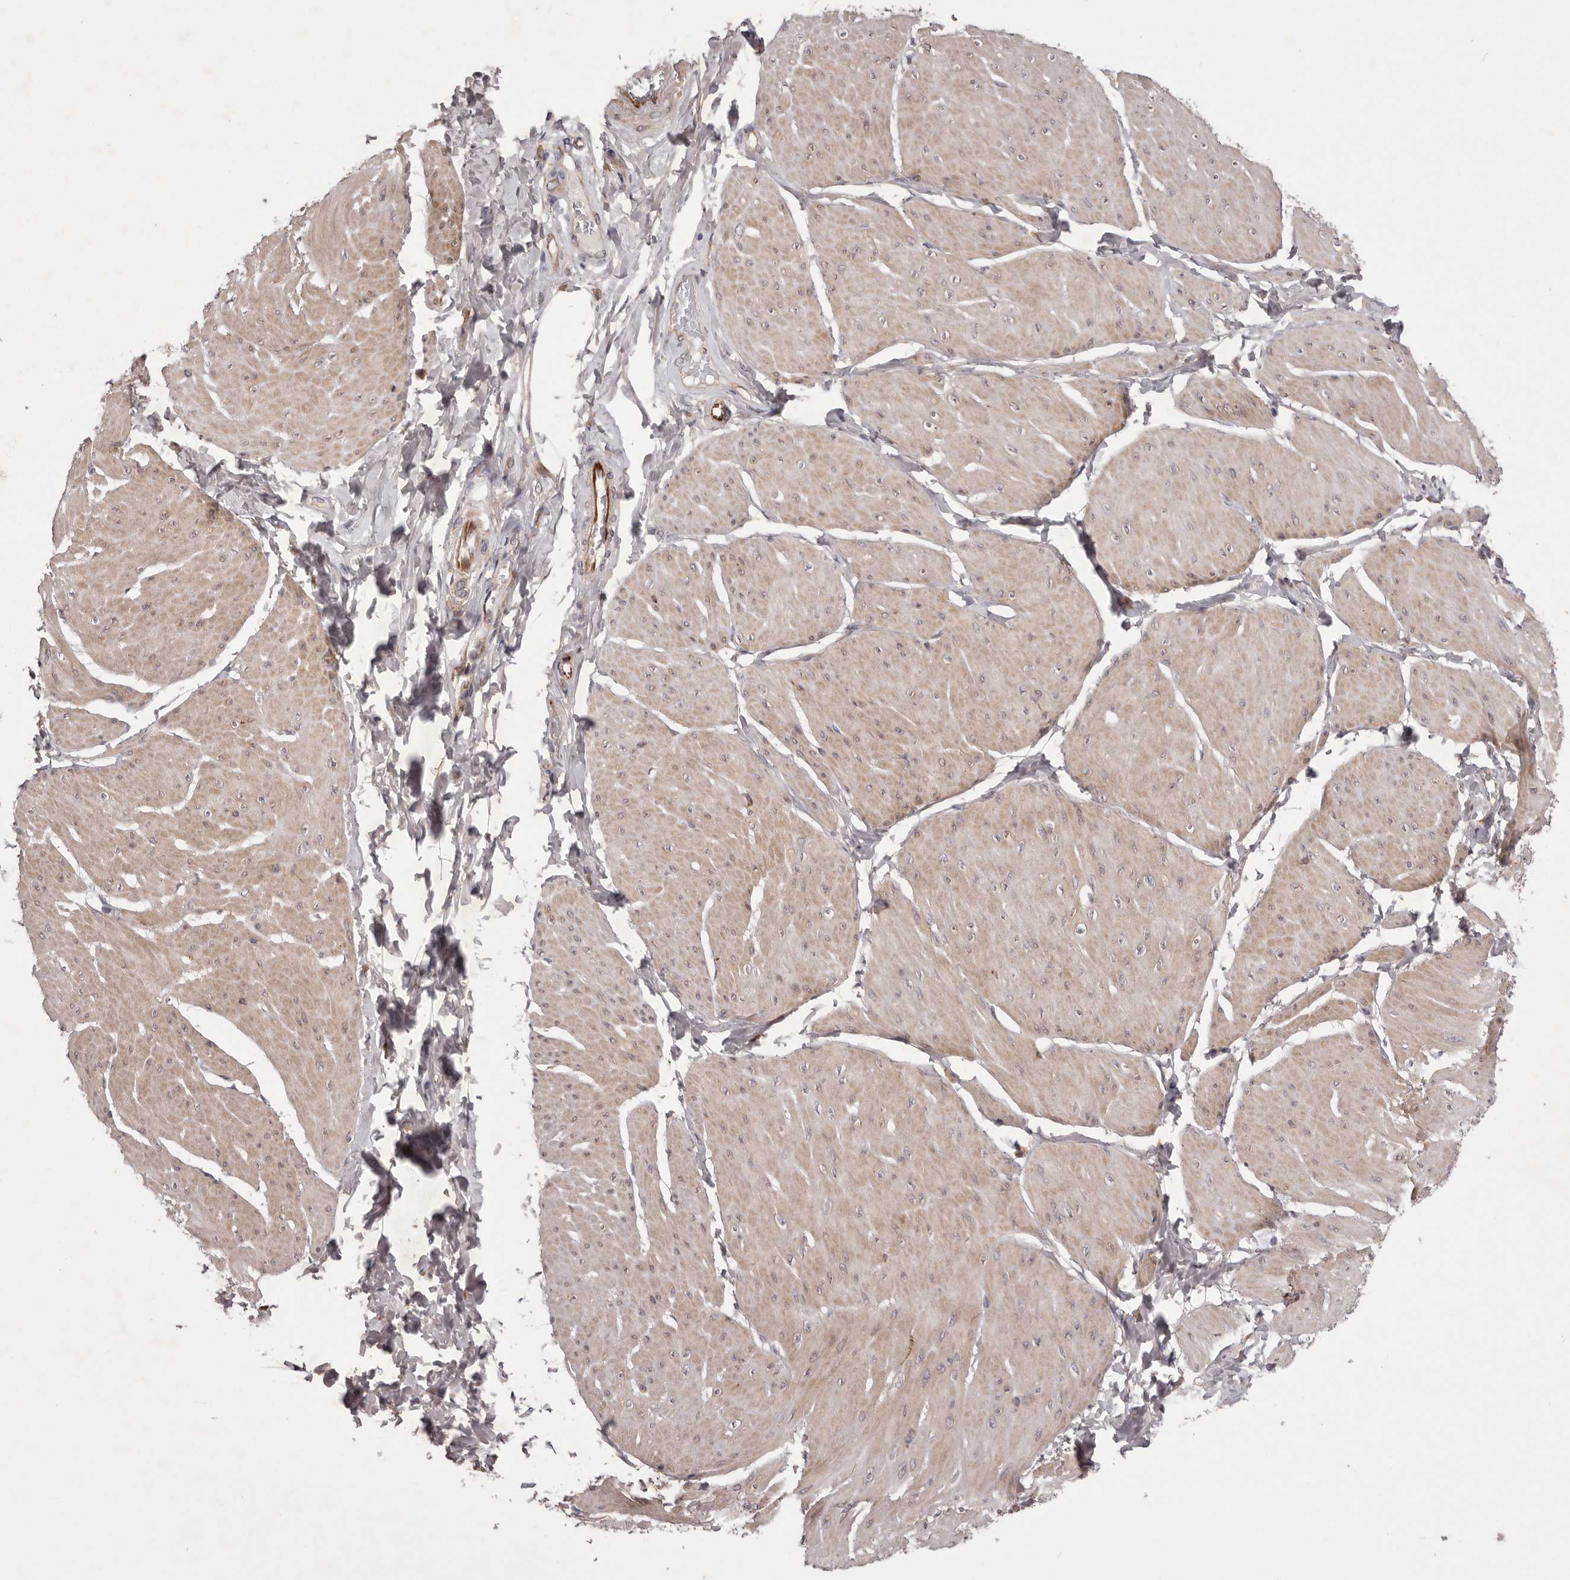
{"staining": {"intensity": "weak", "quantity": "<25%", "location": "cytoplasmic/membranous"}, "tissue": "smooth muscle", "cell_type": "Smooth muscle cells", "image_type": "normal", "snomed": [{"axis": "morphology", "description": "Urothelial carcinoma, High grade"}, {"axis": "topography", "description": "Urinary bladder"}], "caption": "Benign smooth muscle was stained to show a protein in brown. There is no significant staining in smooth muscle cells. The staining is performed using DAB brown chromogen with nuclei counter-stained in using hematoxylin.", "gene": "PNRC1", "patient": {"sex": "male", "age": 46}}